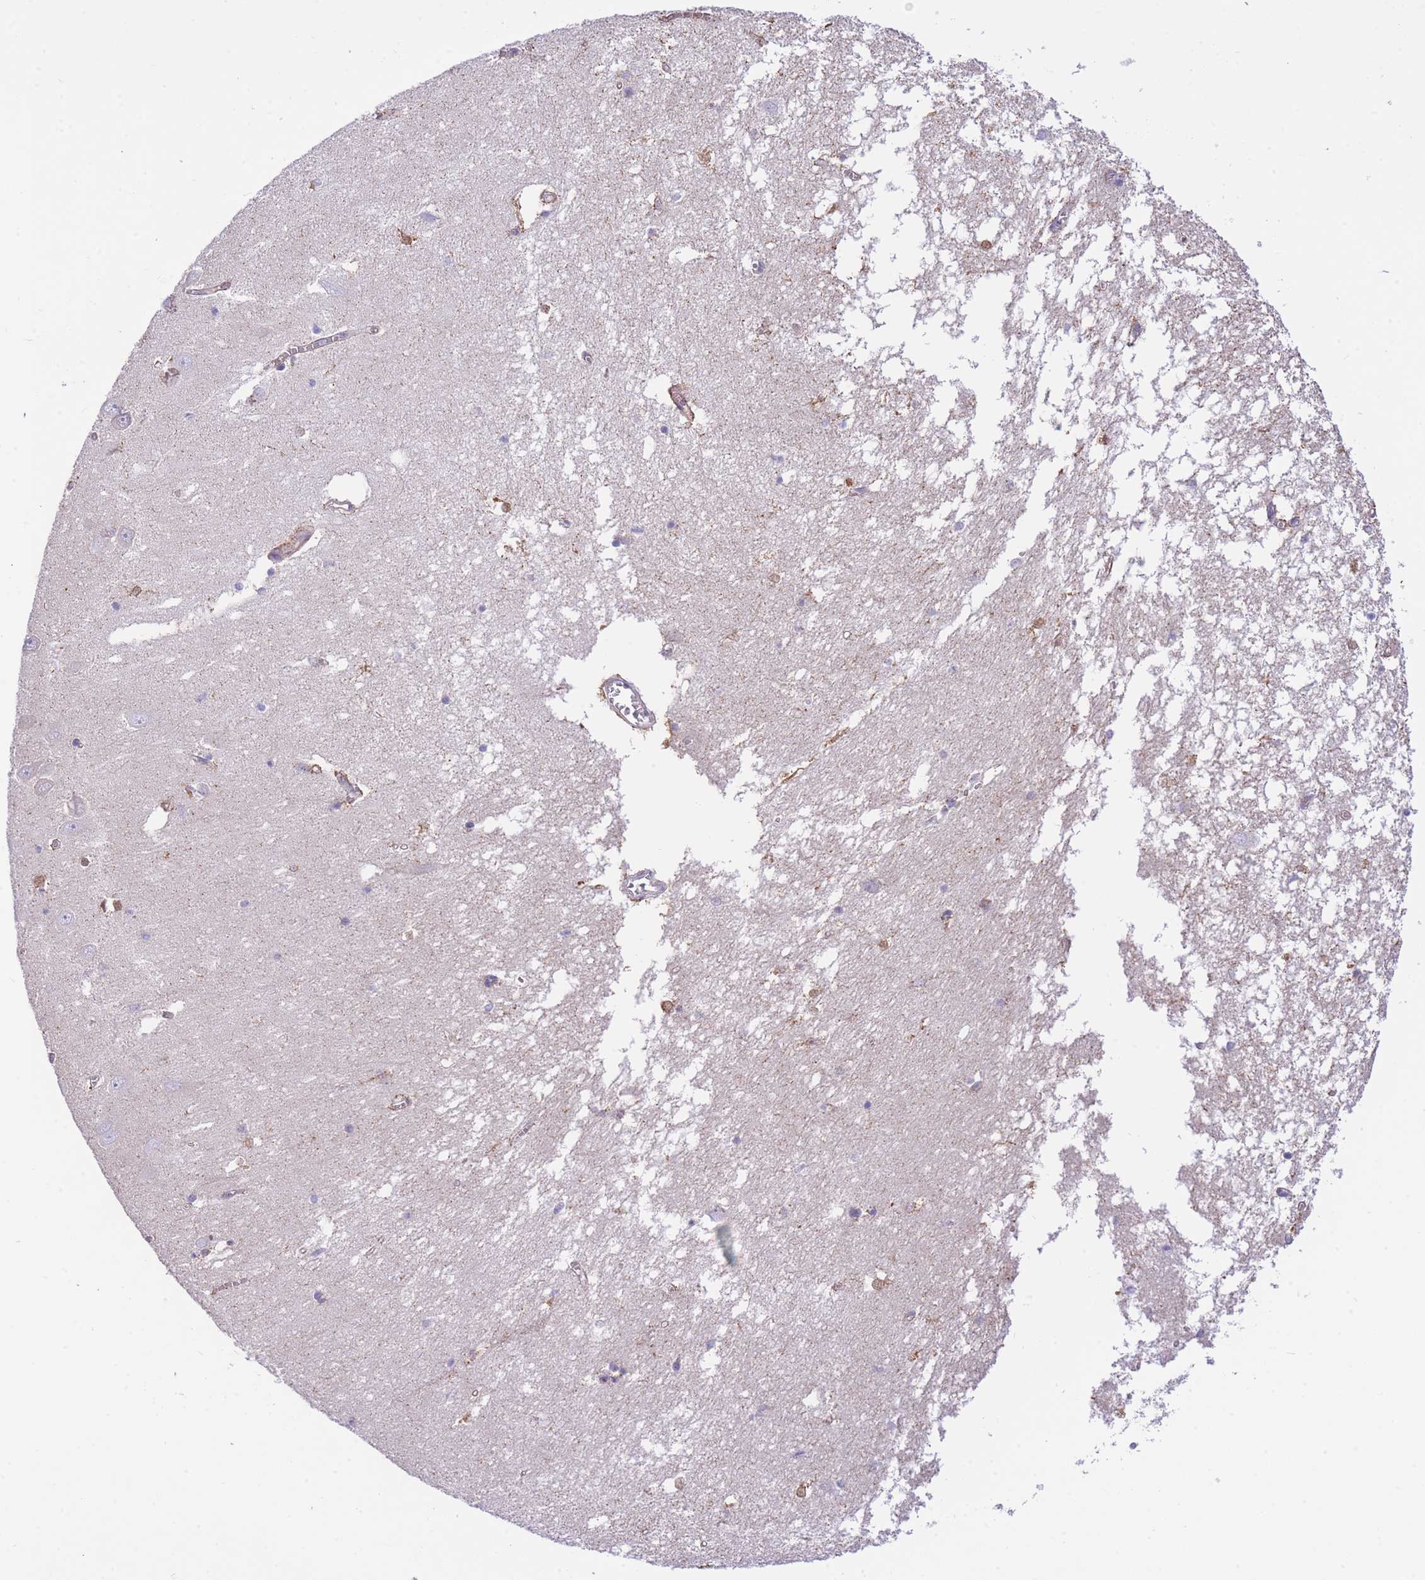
{"staining": {"intensity": "moderate", "quantity": "25%-75%", "location": "cytoplasmic/membranous"}, "tissue": "hippocampus", "cell_type": "Glial cells", "image_type": "normal", "snomed": [{"axis": "morphology", "description": "Normal tissue, NOS"}, {"axis": "topography", "description": "Hippocampus"}], "caption": "Immunohistochemistry (IHC) image of normal hippocampus stained for a protein (brown), which reveals medium levels of moderate cytoplasmic/membranous positivity in approximately 25%-75% of glial cells.", "gene": "PGM1", "patient": {"sex": "male", "age": 70}}